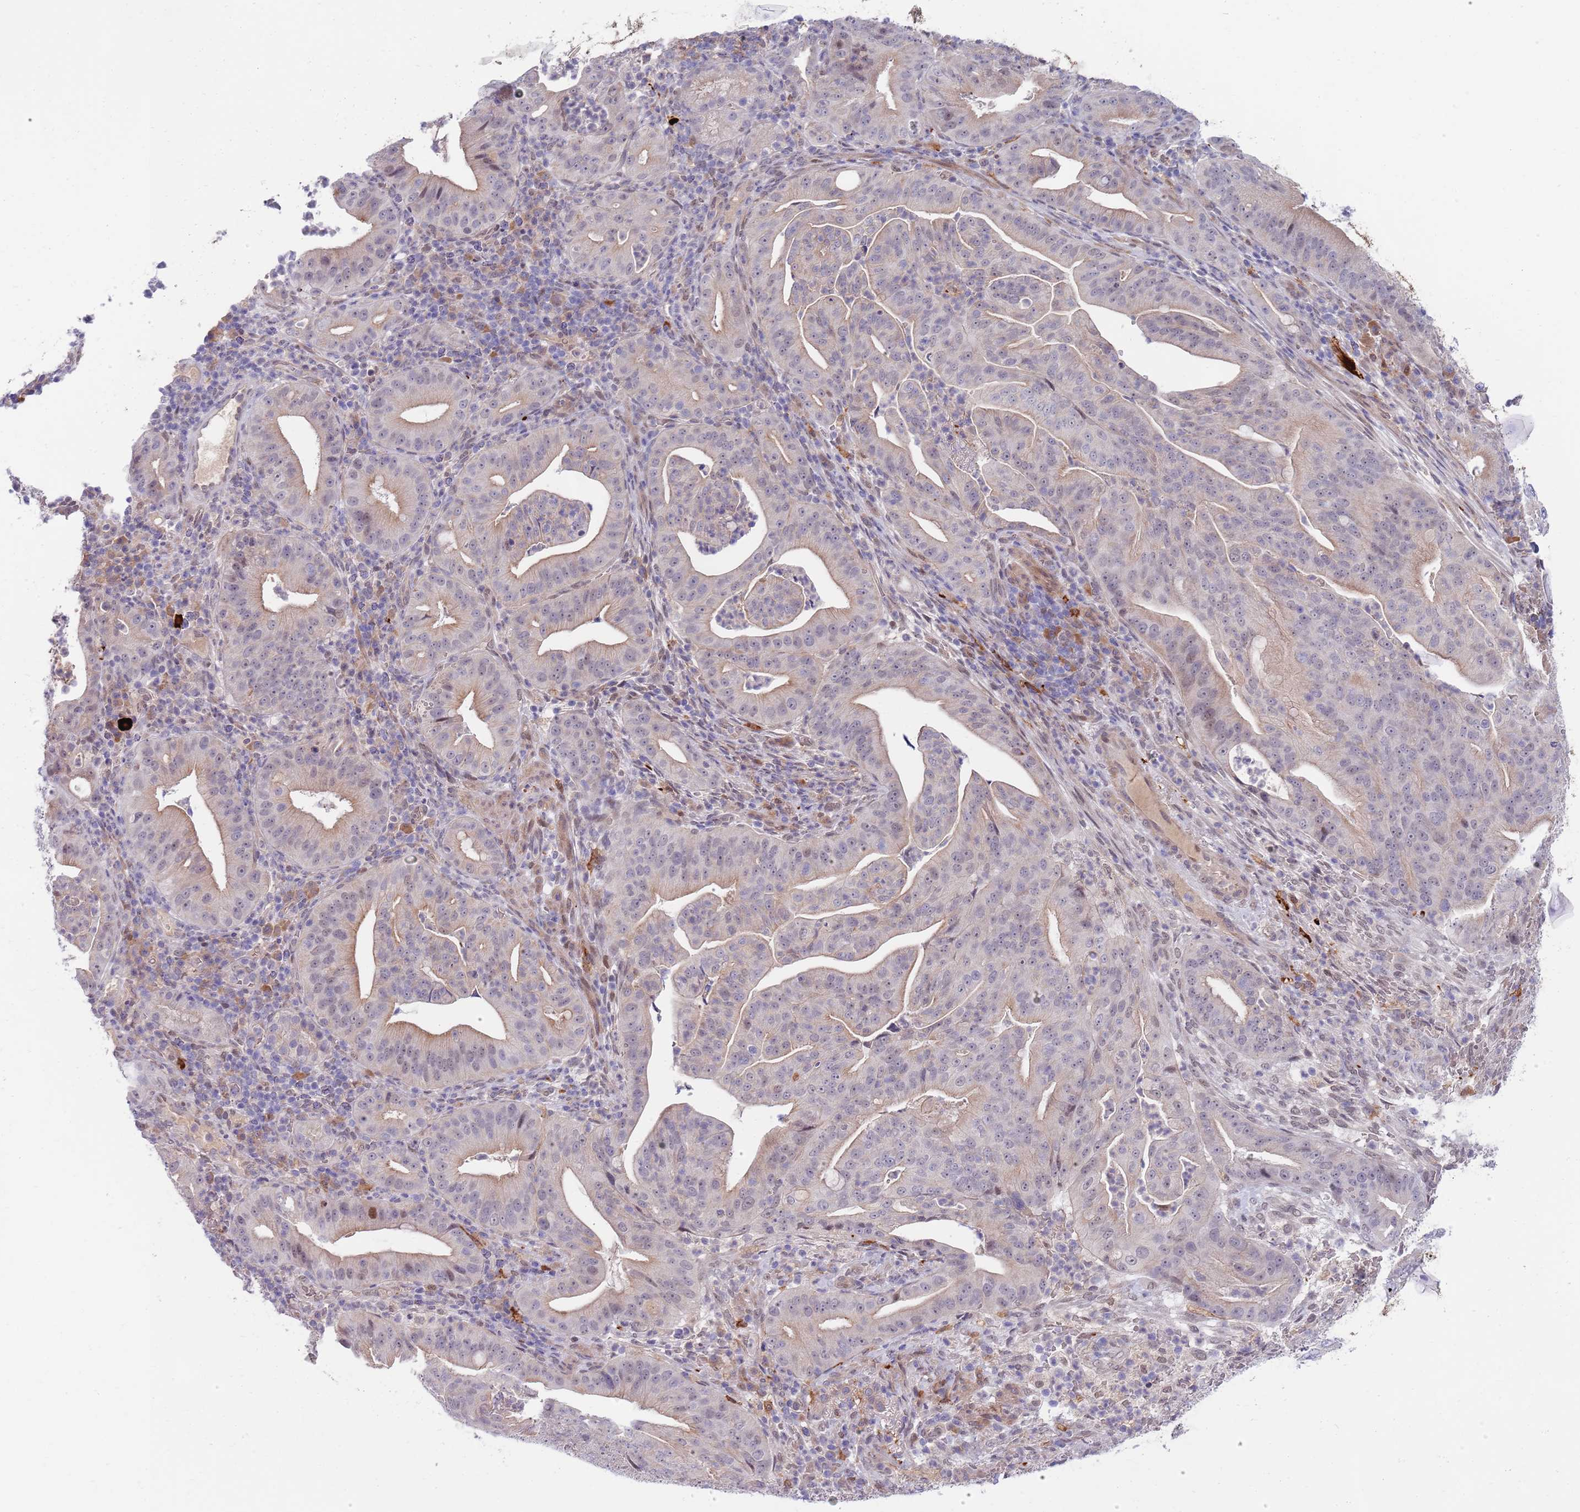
{"staining": {"intensity": "weak", "quantity": "25%-75%", "location": "cytoplasmic/membranous"}, "tissue": "pancreatic cancer", "cell_type": "Tumor cells", "image_type": "cancer", "snomed": [{"axis": "morphology", "description": "Adenocarcinoma, NOS"}, {"axis": "topography", "description": "Pancreas"}], "caption": "An image showing weak cytoplasmic/membranous positivity in about 25%-75% of tumor cells in pancreatic adenocarcinoma, as visualized by brown immunohistochemical staining.", "gene": "NLRP6", "patient": {"sex": "male", "age": 71}}